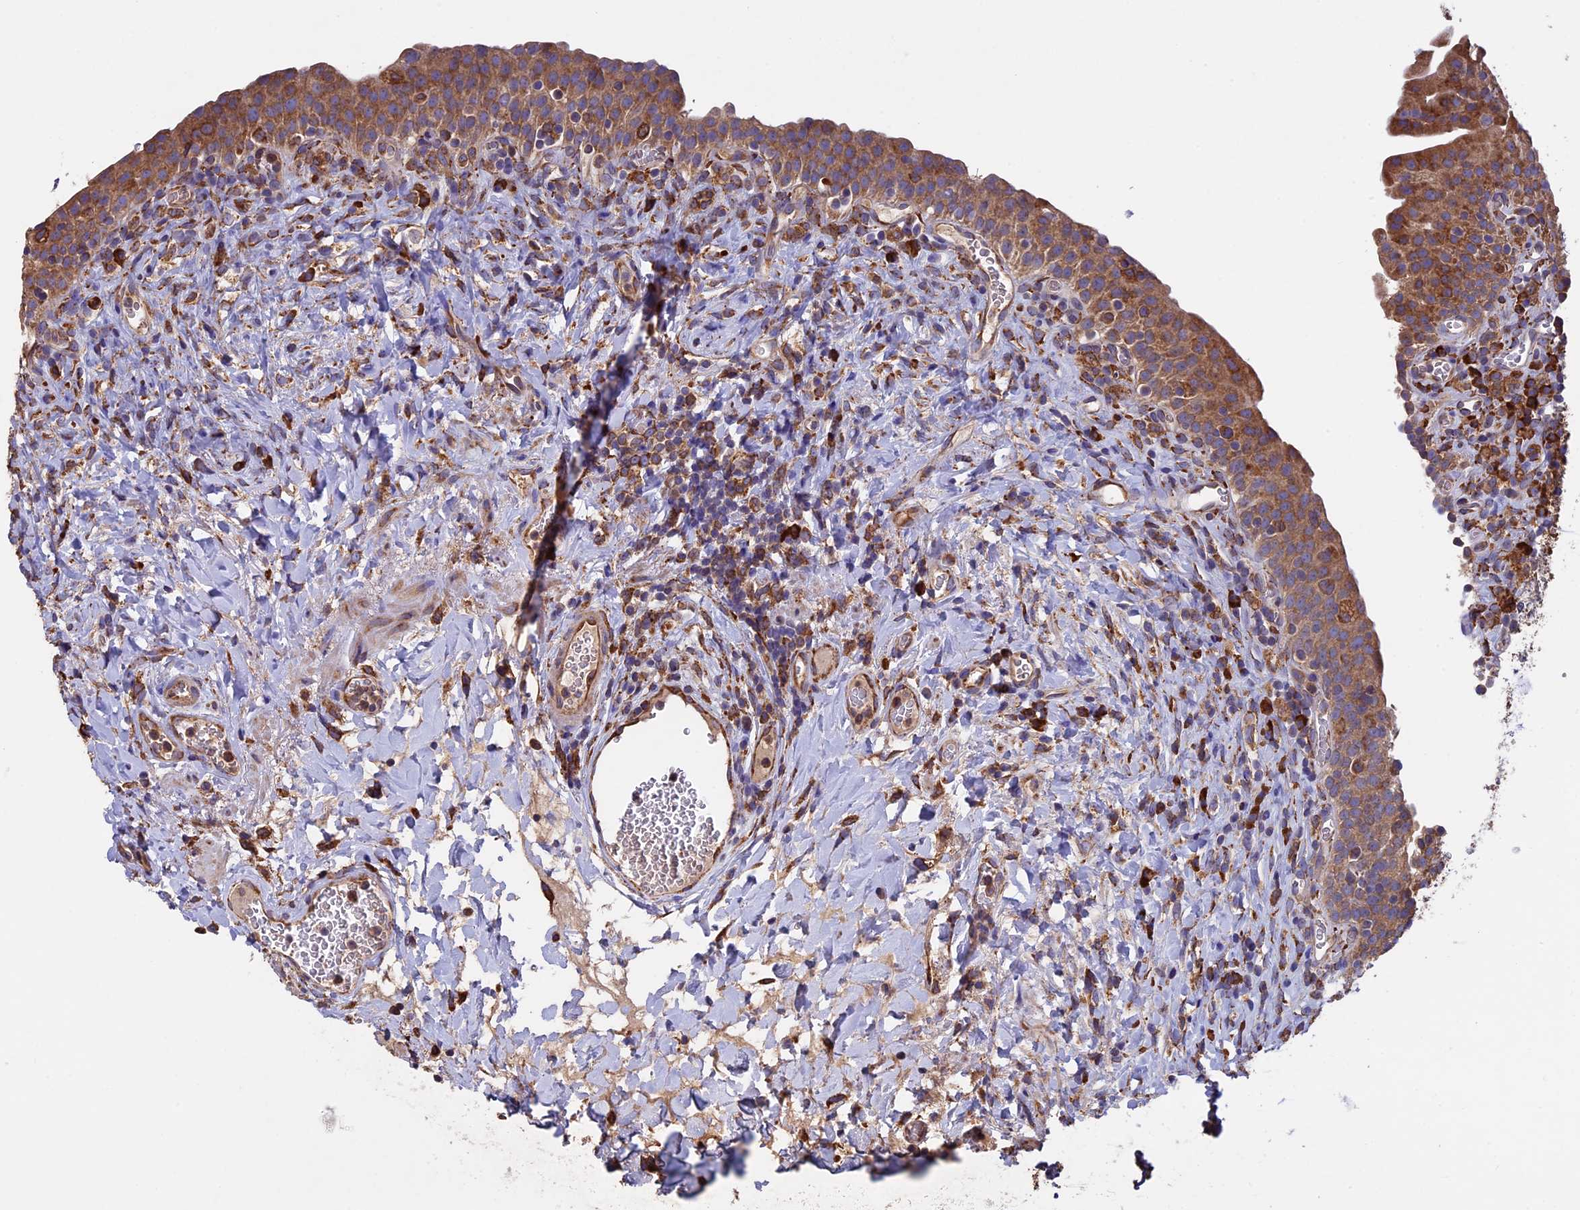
{"staining": {"intensity": "moderate", "quantity": ">75%", "location": "cytoplasmic/membranous"}, "tissue": "urinary bladder", "cell_type": "Urothelial cells", "image_type": "normal", "snomed": [{"axis": "morphology", "description": "Normal tissue, NOS"}, {"axis": "morphology", "description": "Inflammation, NOS"}, {"axis": "topography", "description": "Urinary bladder"}], "caption": "Immunohistochemical staining of benign urinary bladder exhibits >75% levels of moderate cytoplasmic/membranous protein expression in approximately >75% of urothelial cells.", "gene": "BTBD3", "patient": {"sex": "male", "age": 64}}